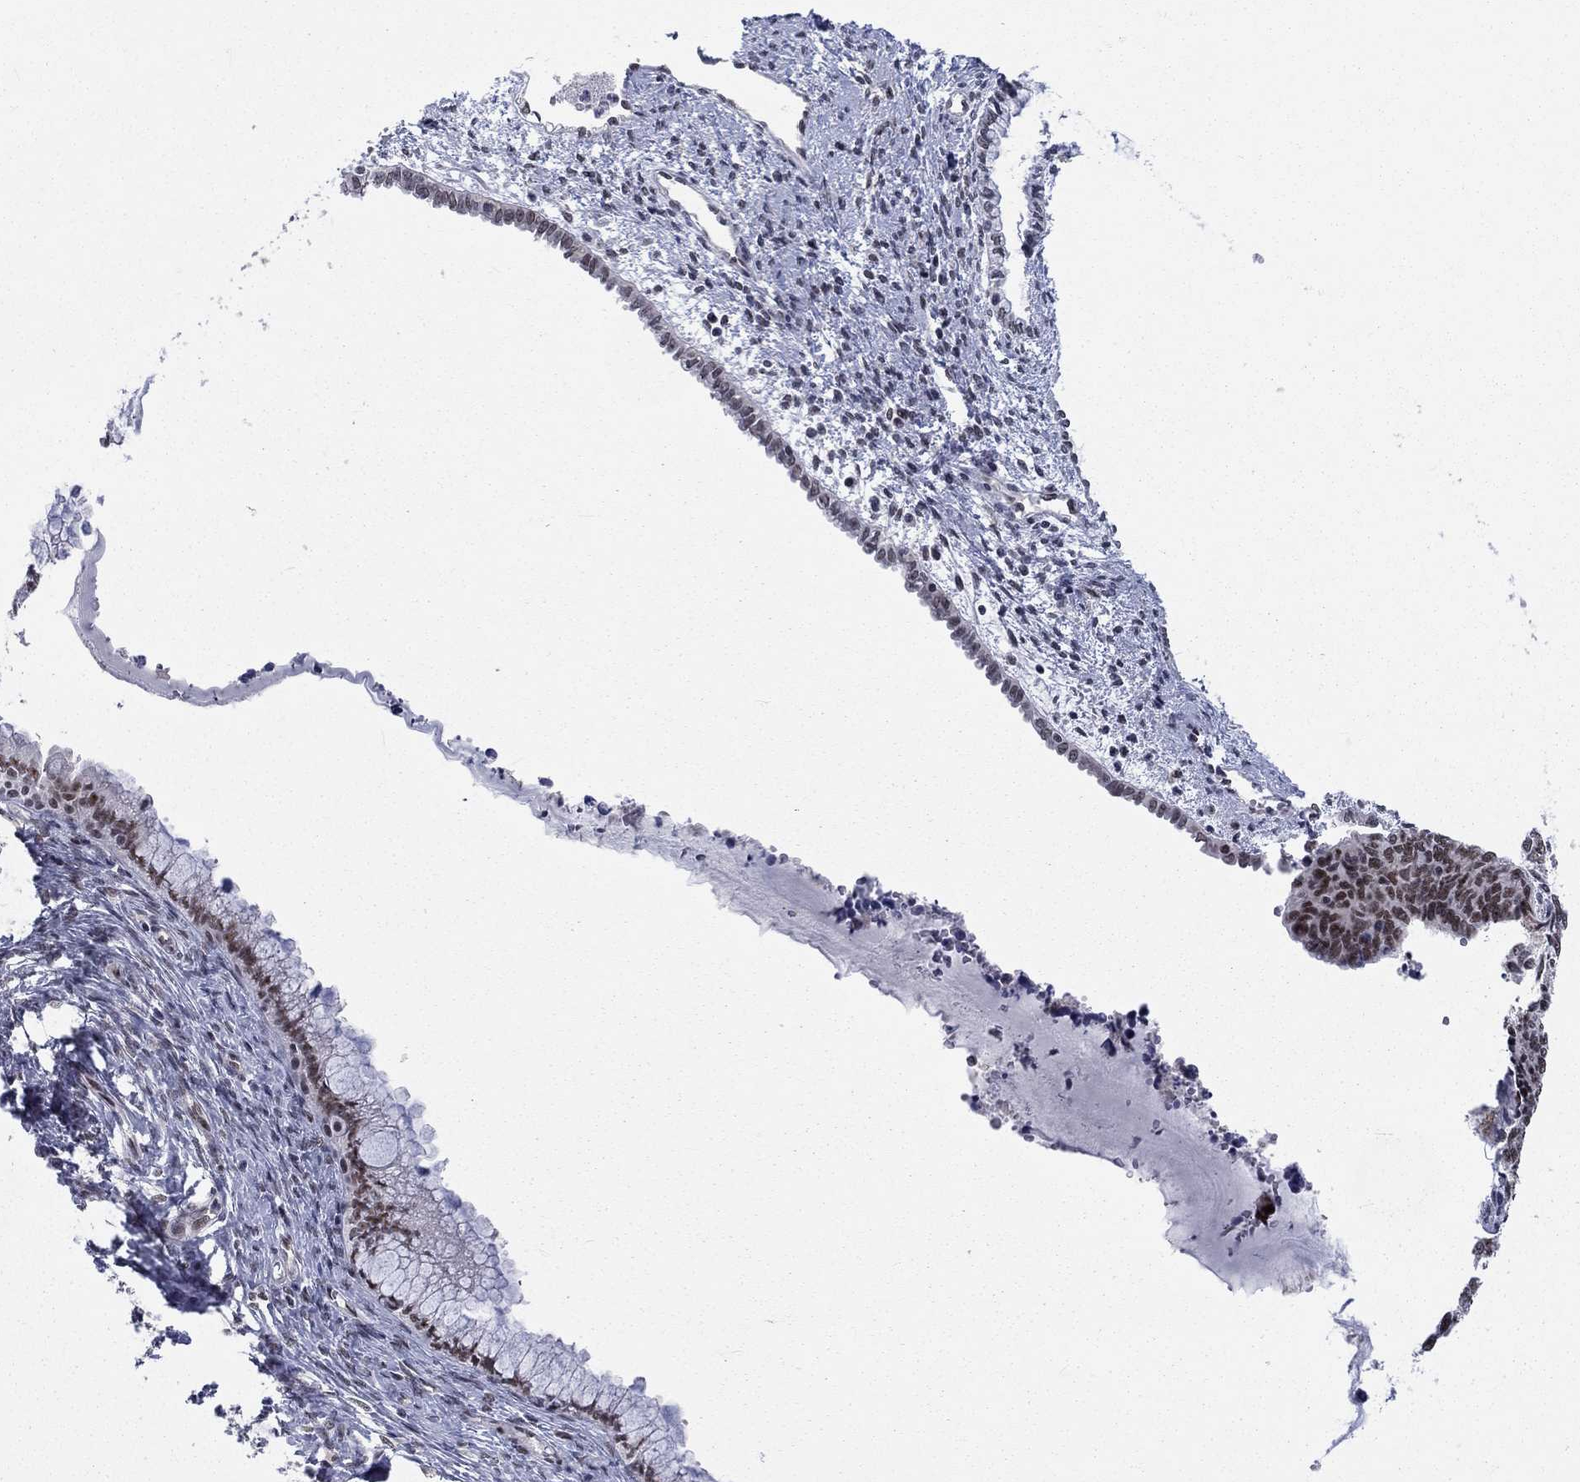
{"staining": {"intensity": "moderate", "quantity": ">75%", "location": "nuclear"}, "tissue": "cervical cancer", "cell_type": "Tumor cells", "image_type": "cancer", "snomed": [{"axis": "morphology", "description": "Squamous cell carcinoma, NOS"}, {"axis": "topography", "description": "Cervix"}], "caption": "About >75% of tumor cells in human cervical squamous cell carcinoma exhibit moderate nuclear protein positivity as visualized by brown immunohistochemical staining.", "gene": "FYTTD1", "patient": {"sex": "female", "age": 63}}